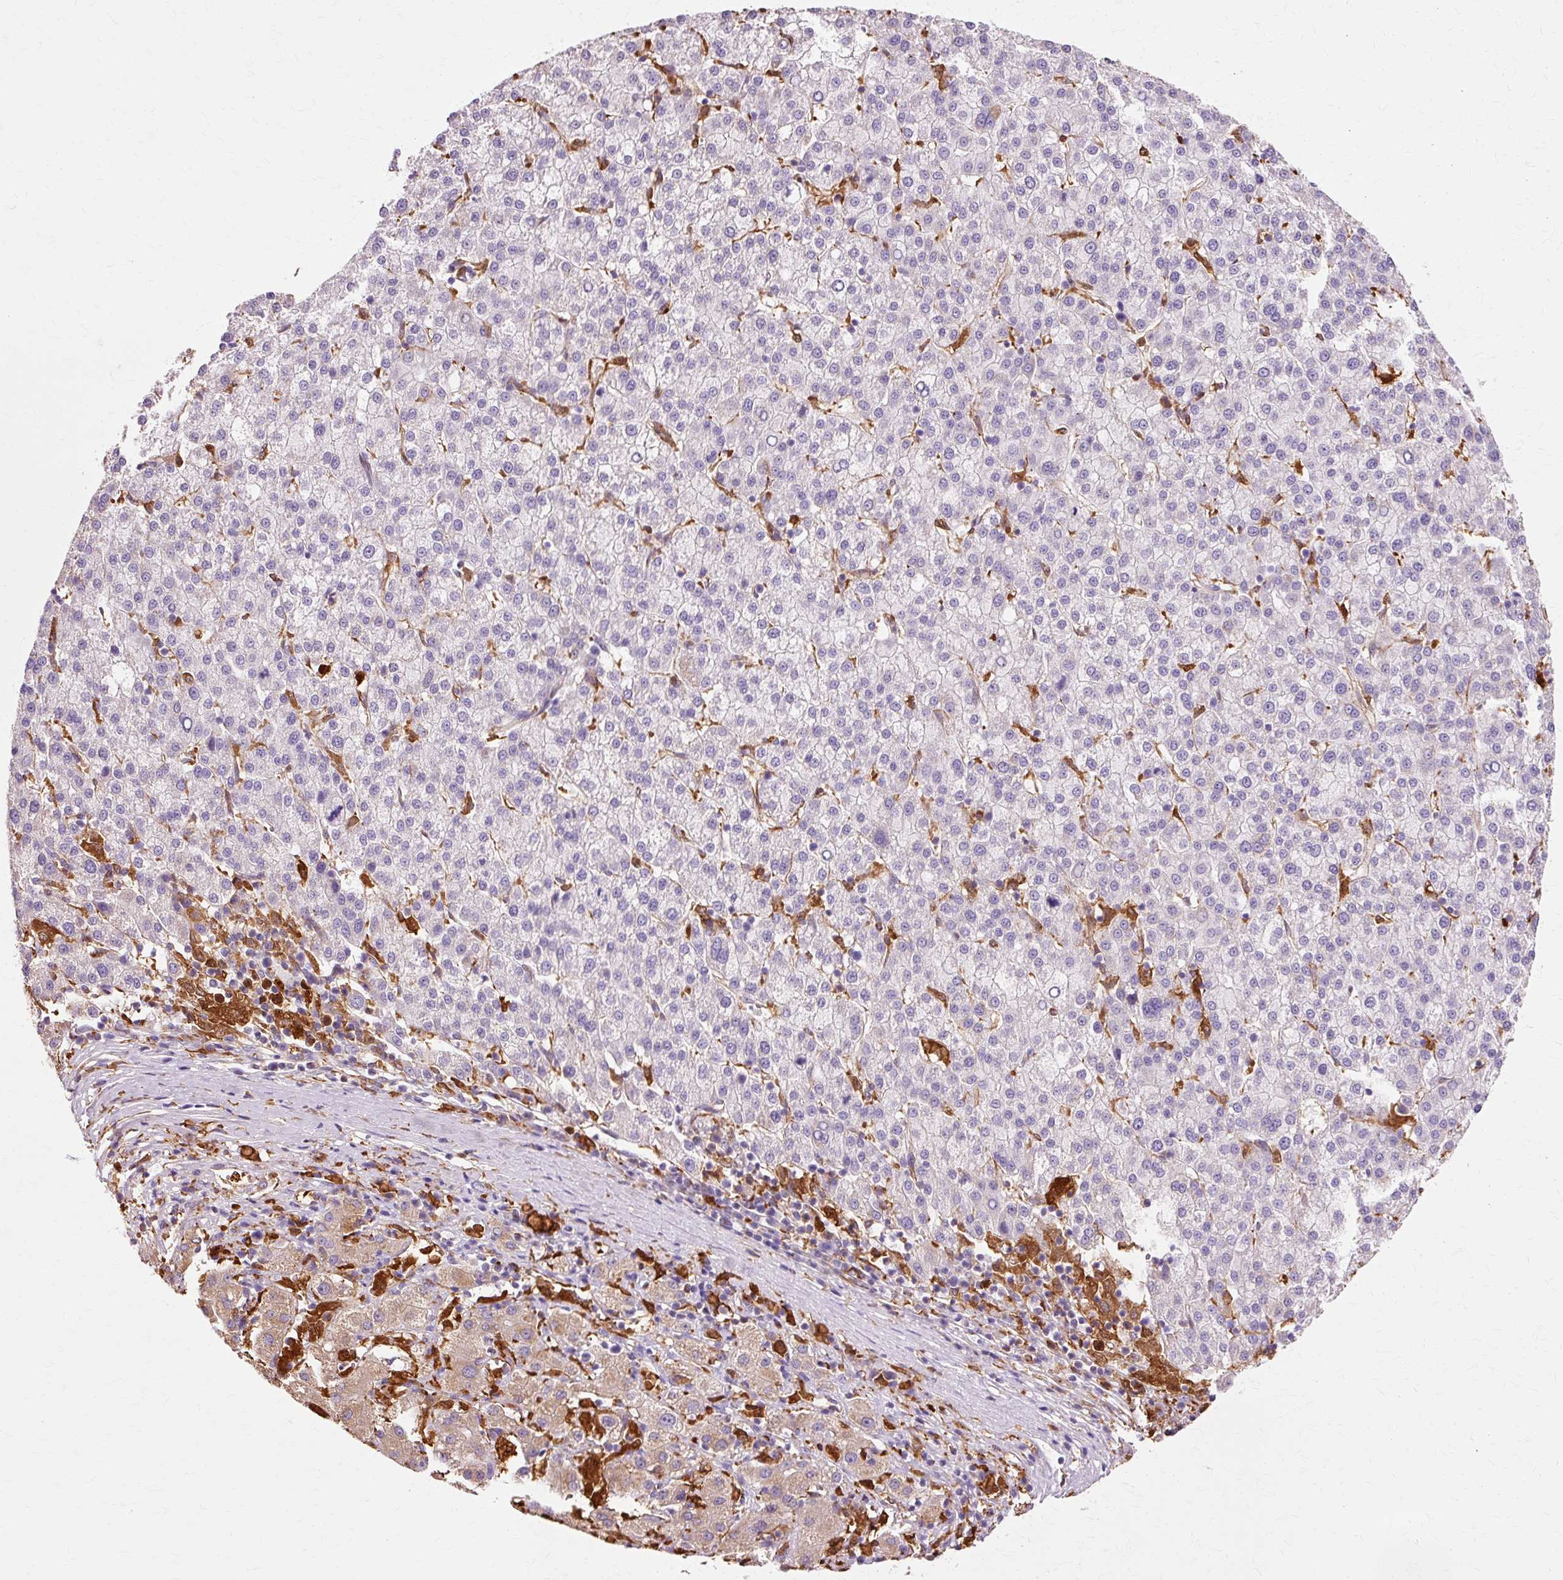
{"staining": {"intensity": "negative", "quantity": "none", "location": "none"}, "tissue": "liver cancer", "cell_type": "Tumor cells", "image_type": "cancer", "snomed": [{"axis": "morphology", "description": "Carcinoma, Hepatocellular, NOS"}, {"axis": "topography", "description": "Liver"}], "caption": "Histopathology image shows no protein expression in tumor cells of liver cancer tissue.", "gene": "GPX1", "patient": {"sex": "female", "age": 58}}